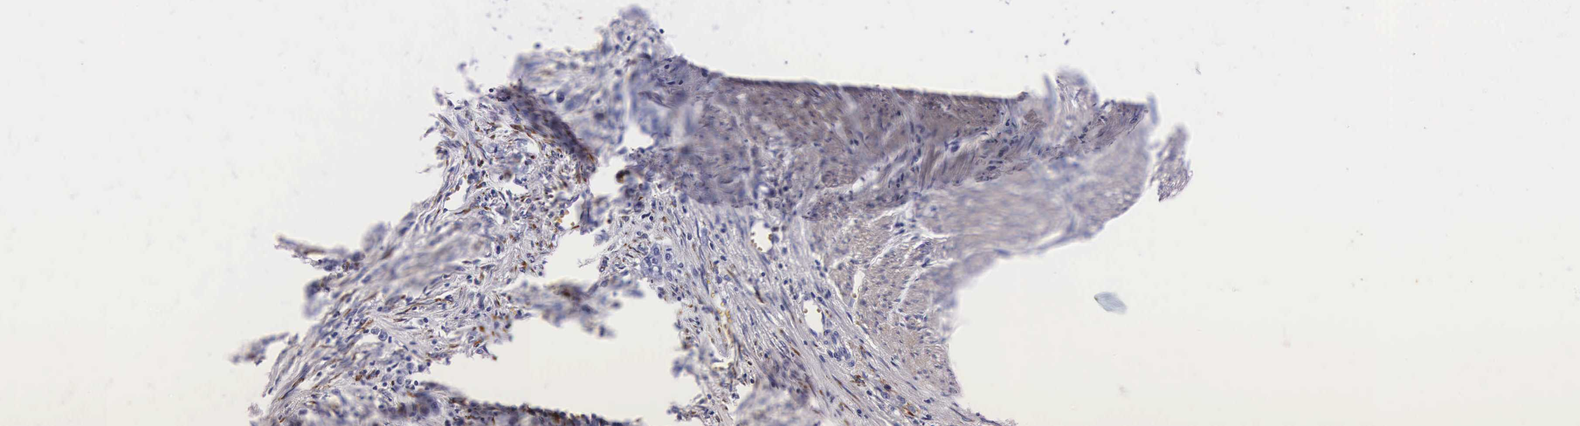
{"staining": {"intensity": "negative", "quantity": "none", "location": "none"}, "tissue": "stomach cancer", "cell_type": "Tumor cells", "image_type": "cancer", "snomed": [{"axis": "morphology", "description": "Adenocarcinoma, NOS"}, {"axis": "topography", "description": "Stomach"}], "caption": "DAB immunohistochemical staining of human stomach cancer shows no significant positivity in tumor cells. (DAB immunohistochemistry (IHC) visualized using brightfield microscopy, high magnification).", "gene": "ENO2", "patient": {"sex": "male", "age": 72}}